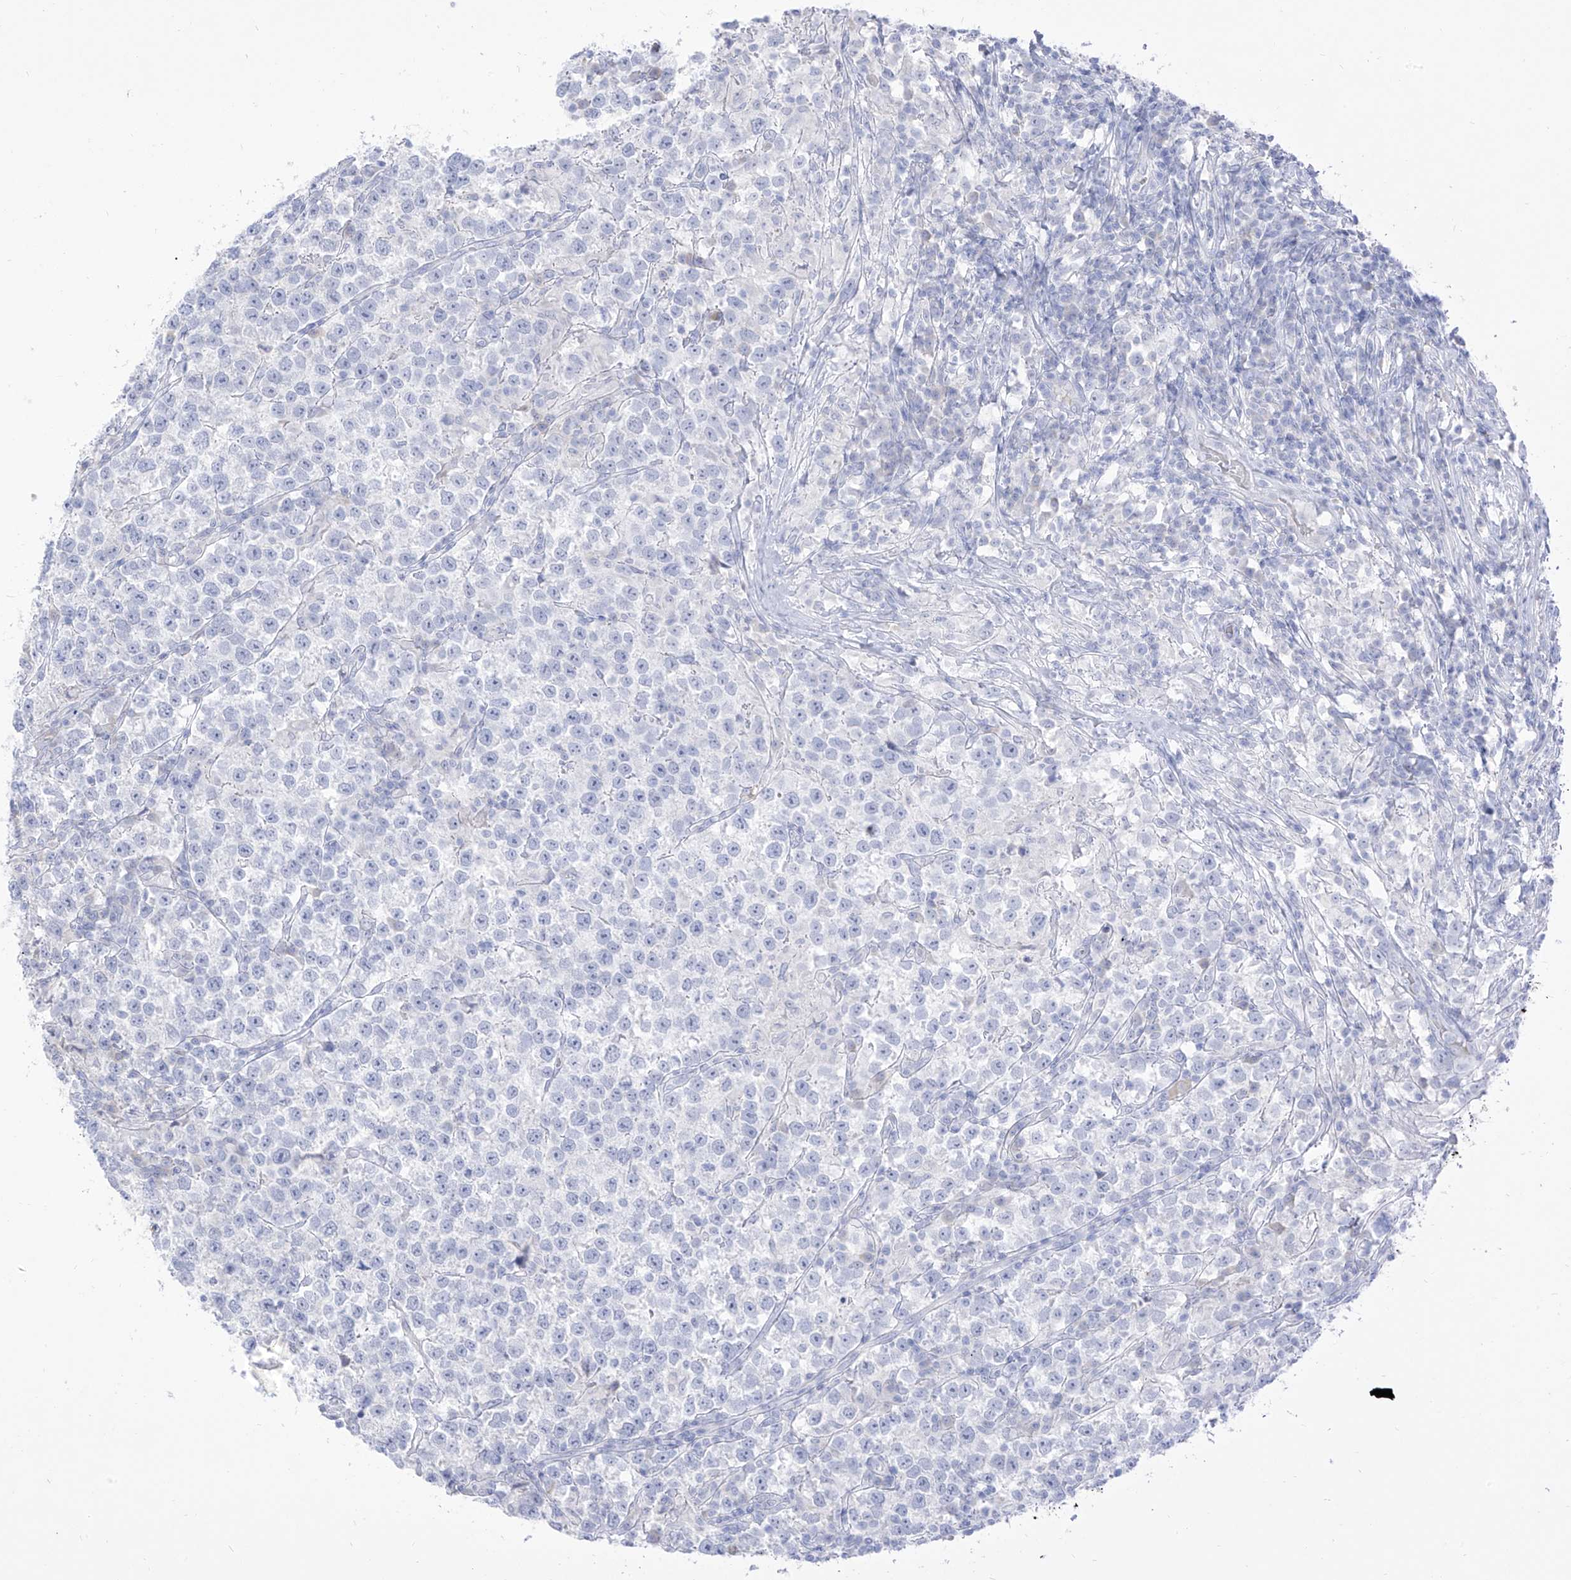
{"staining": {"intensity": "negative", "quantity": "none", "location": "none"}, "tissue": "testis cancer", "cell_type": "Tumor cells", "image_type": "cancer", "snomed": [{"axis": "morphology", "description": "Normal tissue, NOS"}, {"axis": "morphology", "description": "Seminoma, NOS"}, {"axis": "topography", "description": "Testis"}], "caption": "Testis cancer (seminoma) was stained to show a protein in brown. There is no significant expression in tumor cells.", "gene": "TGM4", "patient": {"sex": "male", "age": 43}}